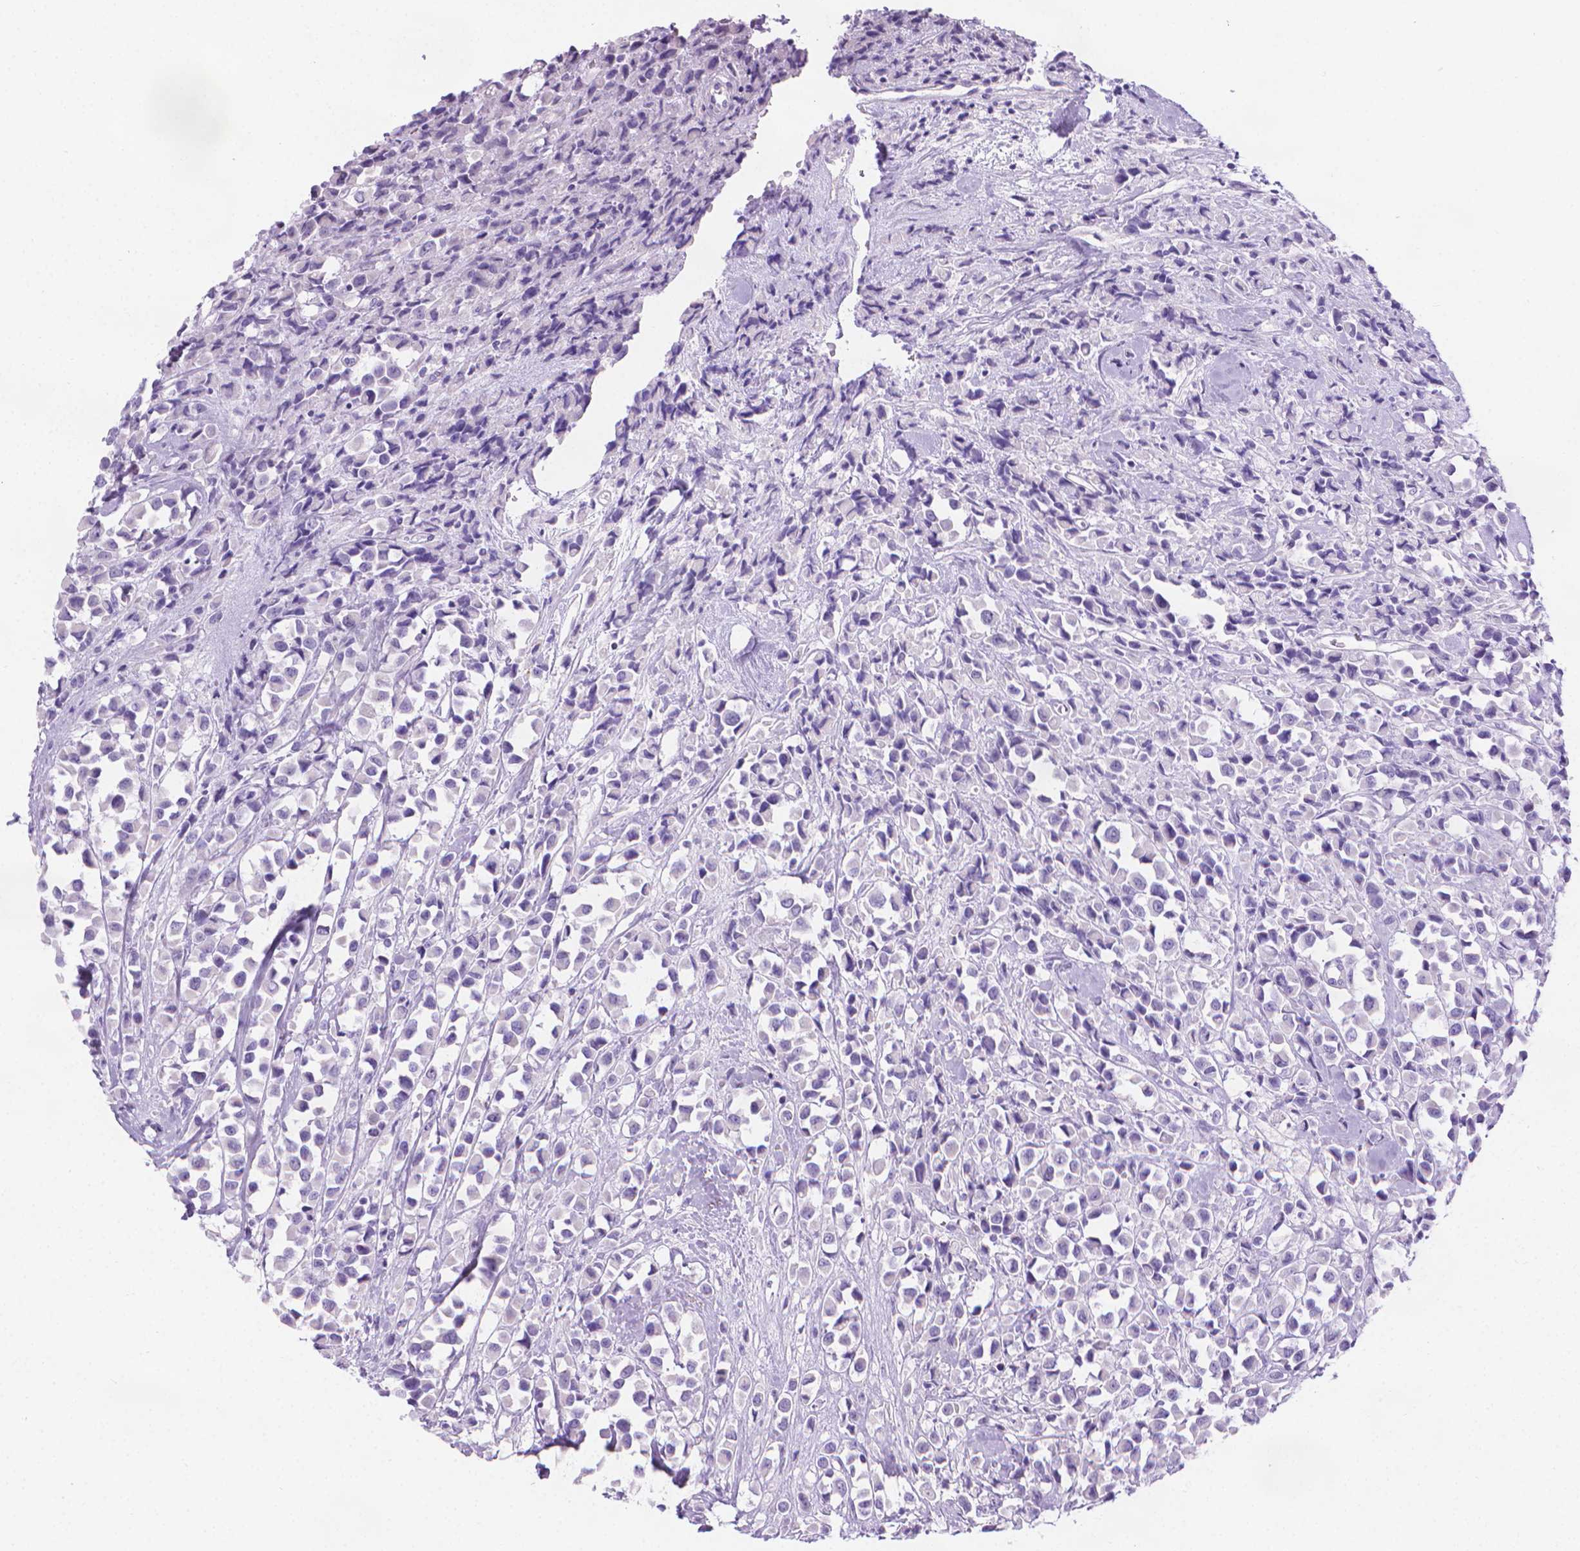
{"staining": {"intensity": "negative", "quantity": "none", "location": "none"}, "tissue": "breast cancer", "cell_type": "Tumor cells", "image_type": "cancer", "snomed": [{"axis": "morphology", "description": "Duct carcinoma"}, {"axis": "topography", "description": "Breast"}], "caption": "Tumor cells are negative for brown protein staining in breast cancer (intraductal carcinoma). (Immunohistochemistry, brightfield microscopy, high magnification).", "gene": "SPAG6", "patient": {"sex": "female", "age": 61}}